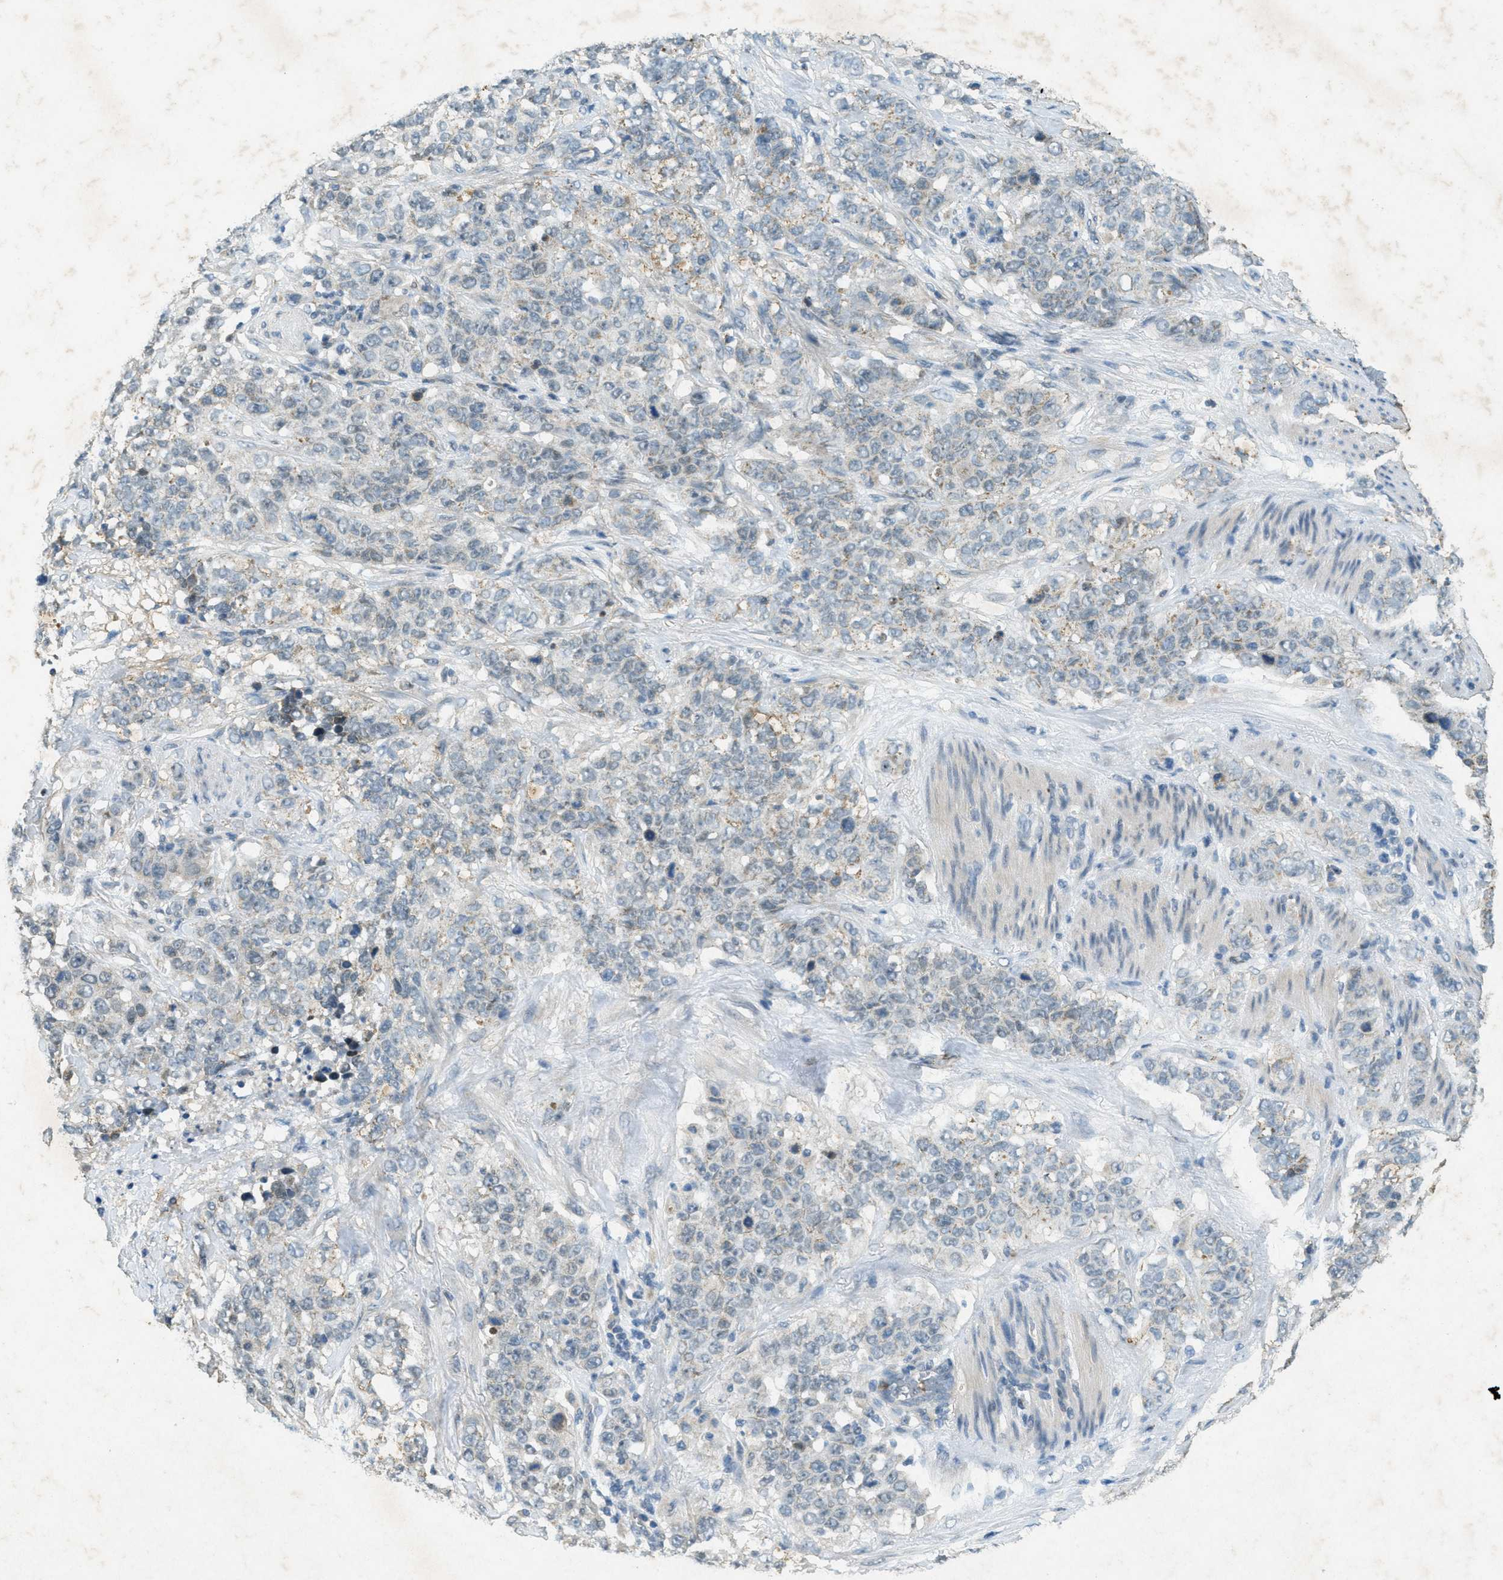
{"staining": {"intensity": "weak", "quantity": "<25%", "location": "cytoplasmic/membranous"}, "tissue": "stomach cancer", "cell_type": "Tumor cells", "image_type": "cancer", "snomed": [{"axis": "morphology", "description": "Adenocarcinoma, NOS"}, {"axis": "topography", "description": "Stomach"}], "caption": "There is no significant positivity in tumor cells of stomach cancer (adenocarcinoma).", "gene": "TCF20", "patient": {"sex": "male", "age": 48}}